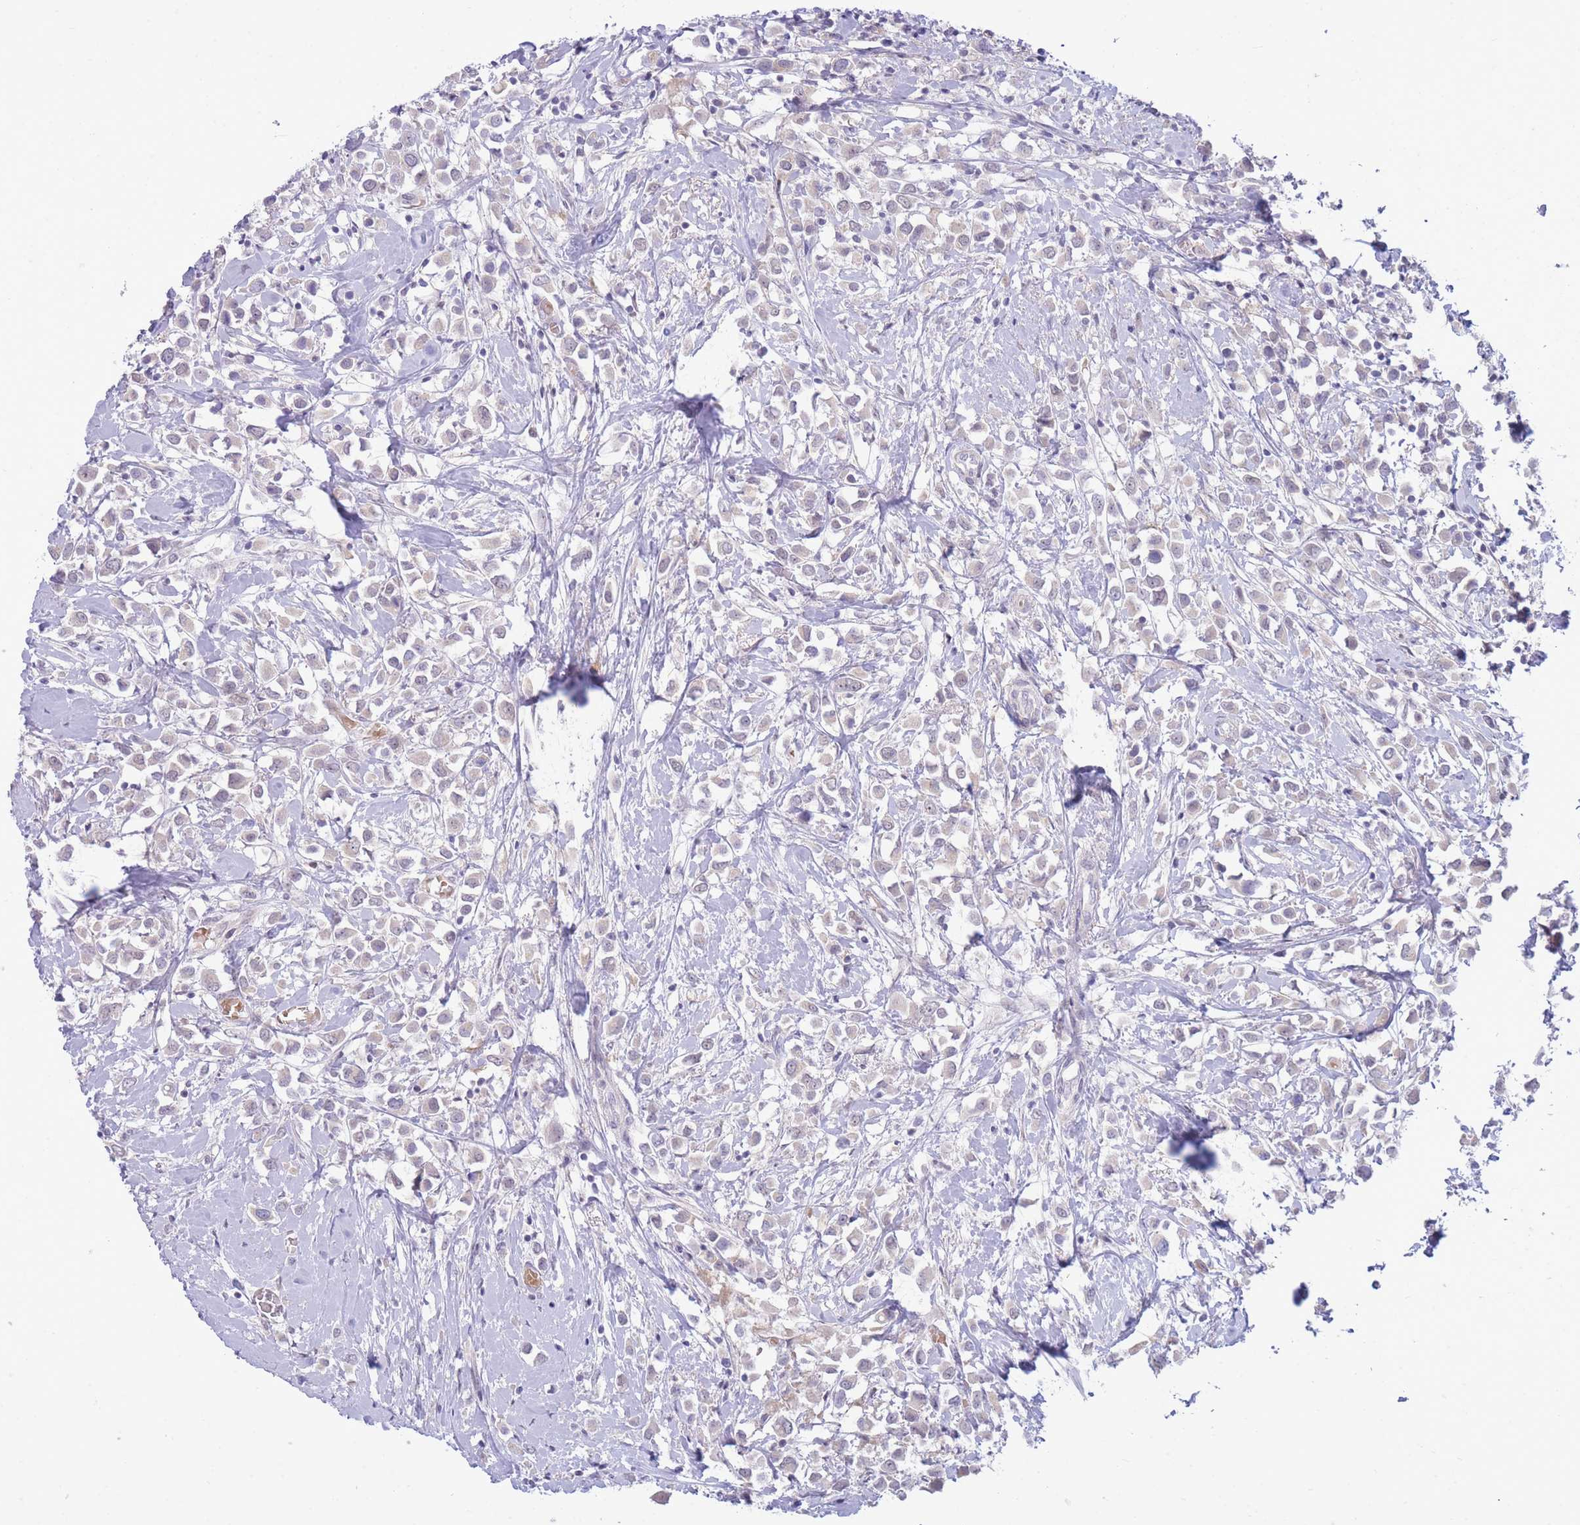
{"staining": {"intensity": "negative", "quantity": "none", "location": "none"}, "tissue": "breast cancer", "cell_type": "Tumor cells", "image_type": "cancer", "snomed": [{"axis": "morphology", "description": "Duct carcinoma"}, {"axis": "topography", "description": "Breast"}], "caption": "This is a micrograph of immunohistochemistry (IHC) staining of breast infiltrating ductal carcinoma, which shows no positivity in tumor cells.", "gene": "FBXO46", "patient": {"sex": "female", "age": 61}}